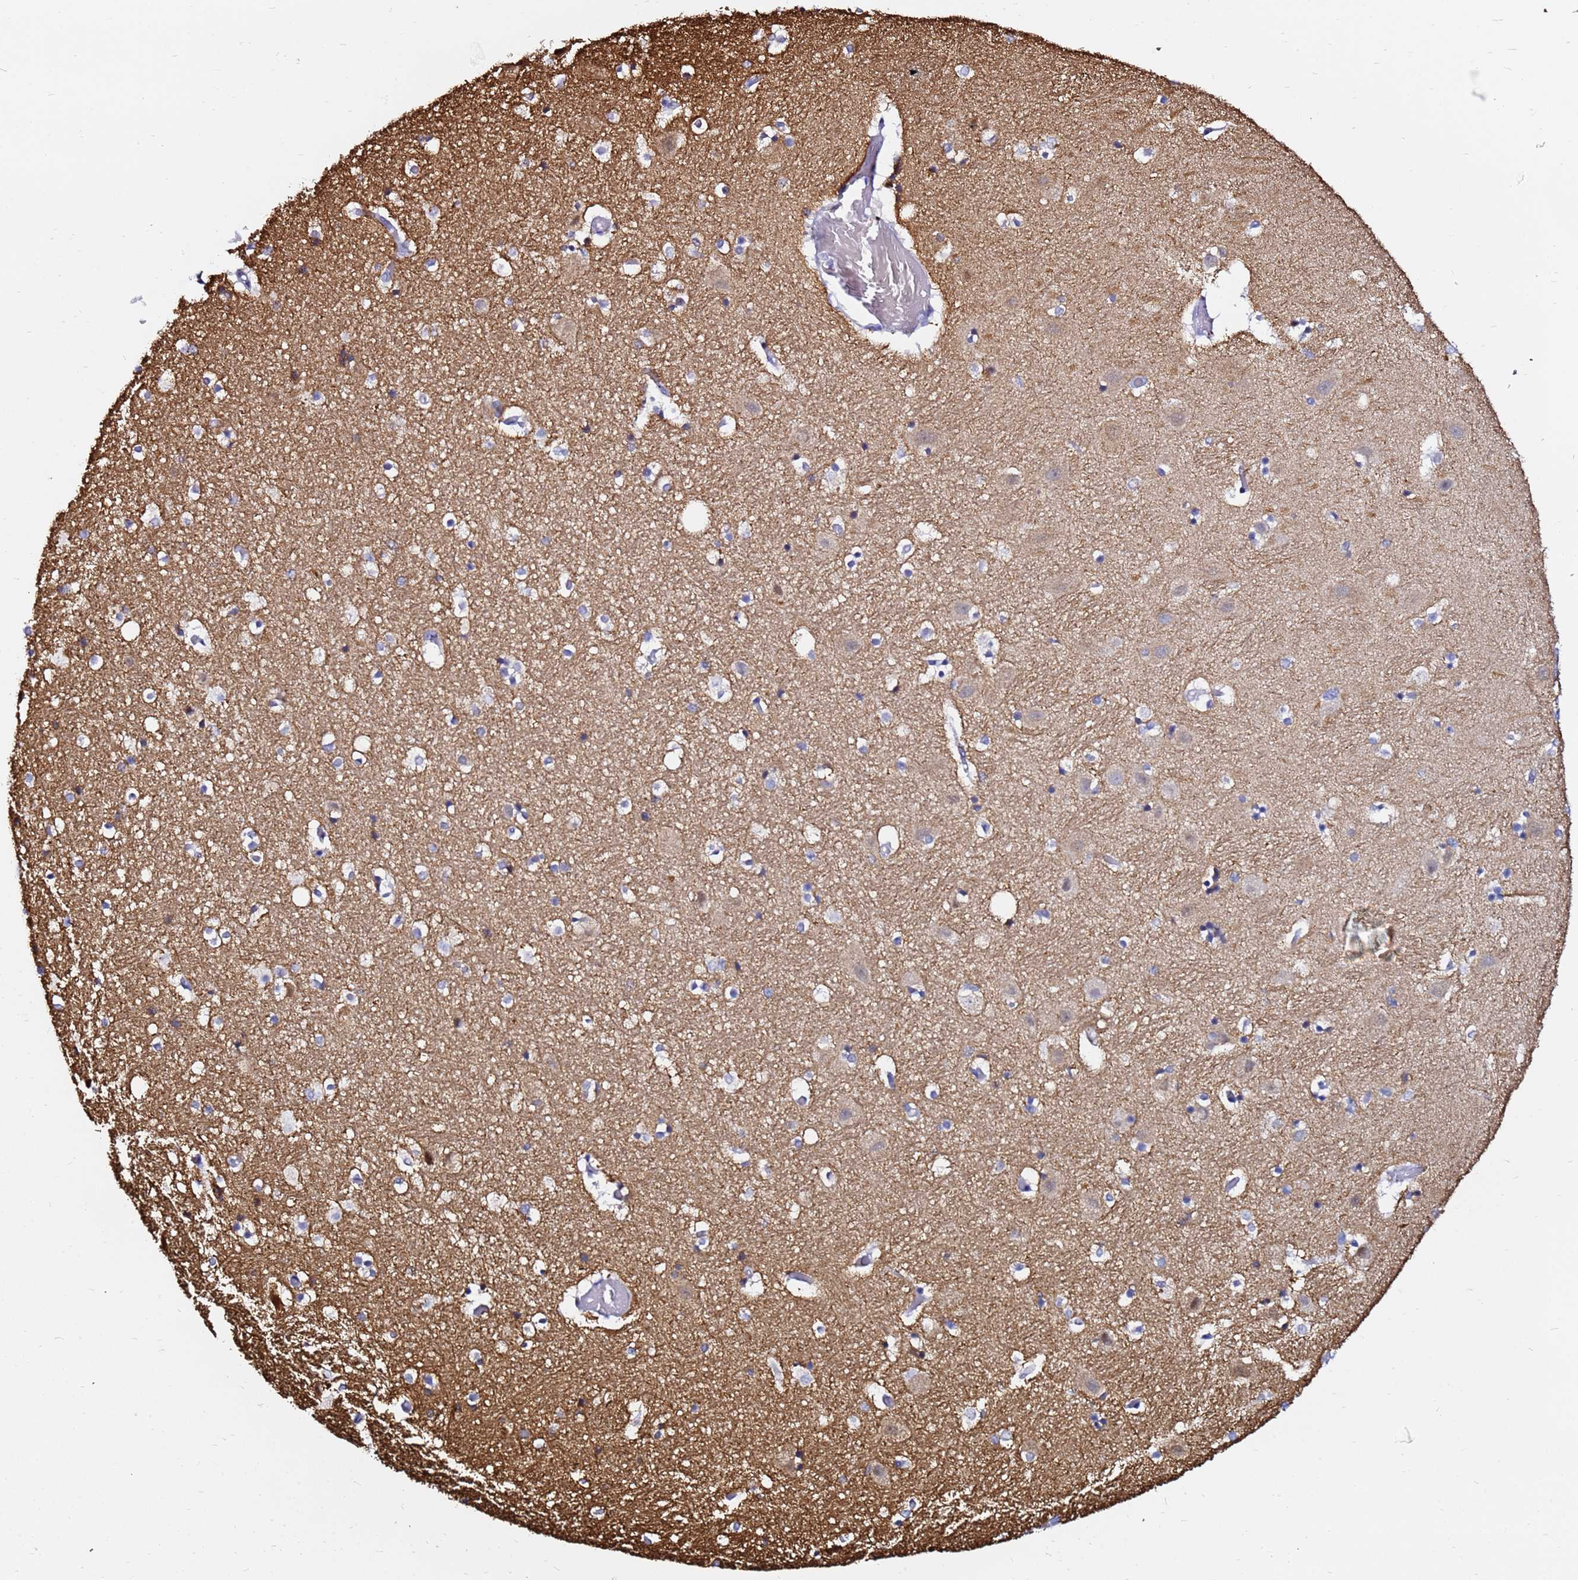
{"staining": {"intensity": "weak", "quantity": "25%-75%", "location": "cytoplasmic/membranous"}, "tissue": "hippocampus", "cell_type": "Glial cells", "image_type": "normal", "snomed": [{"axis": "morphology", "description": "Normal tissue, NOS"}, {"axis": "topography", "description": "Hippocampus"}], "caption": "Approximately 25%-75% of glial cells in benign human hippocampus demonstrate weak cytoplasmic/membranous protein expression as visualized by brown immunohistochemical staining.", "gene": "TUBA8", "patient": {"sex": "female", "age": 52}}